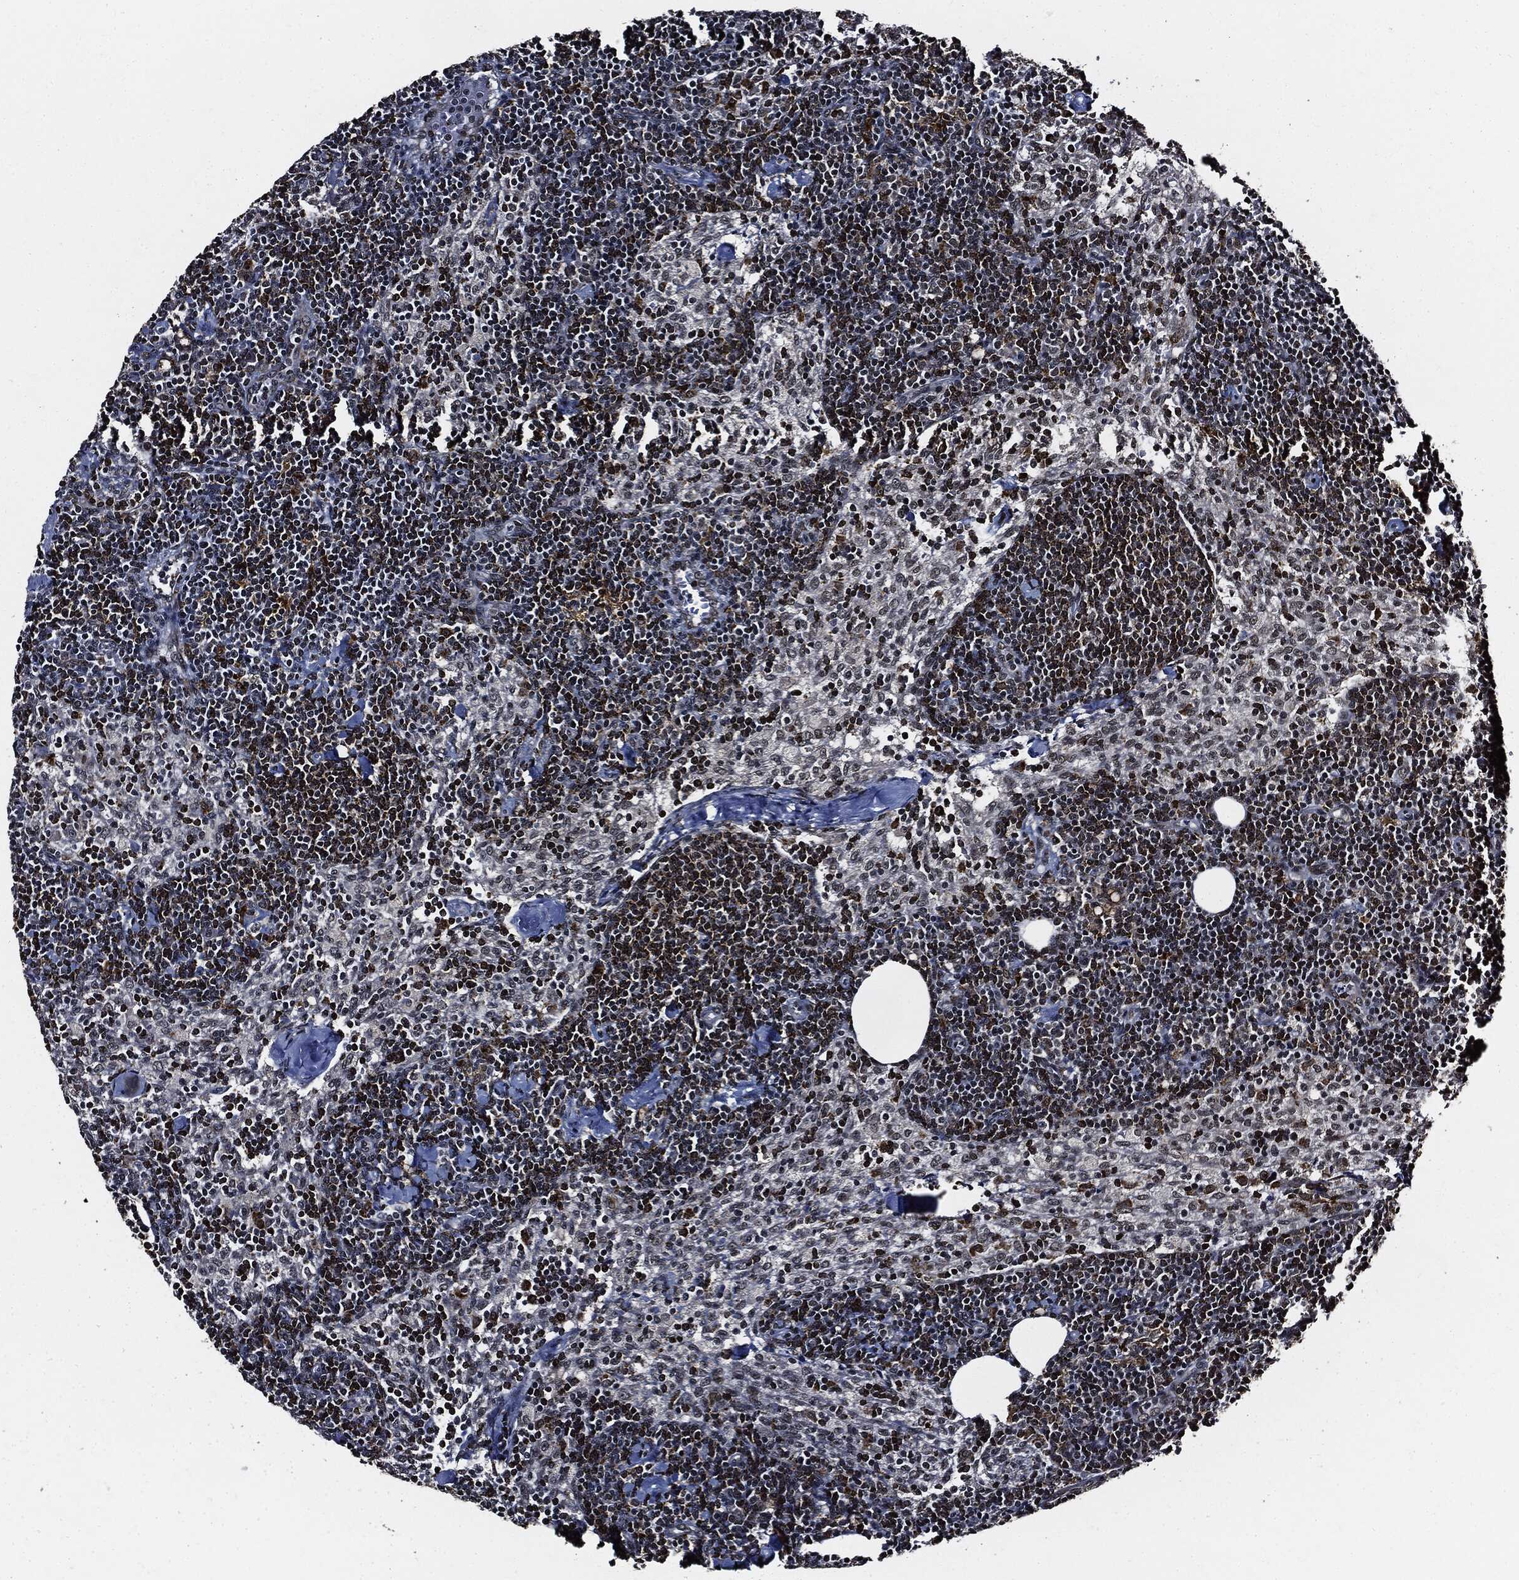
{"staining": {"intensity": "moderate", "quantity": "25%-75%", "location": "cytoplasmic/membranous,nuclear"}, "tissue": "lymph node", "cell_type": "Non-germinal center cells", "image_type": "normal", "snomed": [{"axis": "morphology", "description": "Normal tissue, NOS"}, {"axis": "topography", "description": "Lymph node"}], "caption": "The photomicrograph displays staining of benign lymph node, revealing moderate cytoplasmic/membranous,nuclear protein positivity (brown color) within non-germinal center cells. (DAB (3,3'-diaminobenzidine) = brown stain, brightfield microscopy at high magnification).", "gene": "SUGT1", "patient": {"sex": "female", "age": 51}}